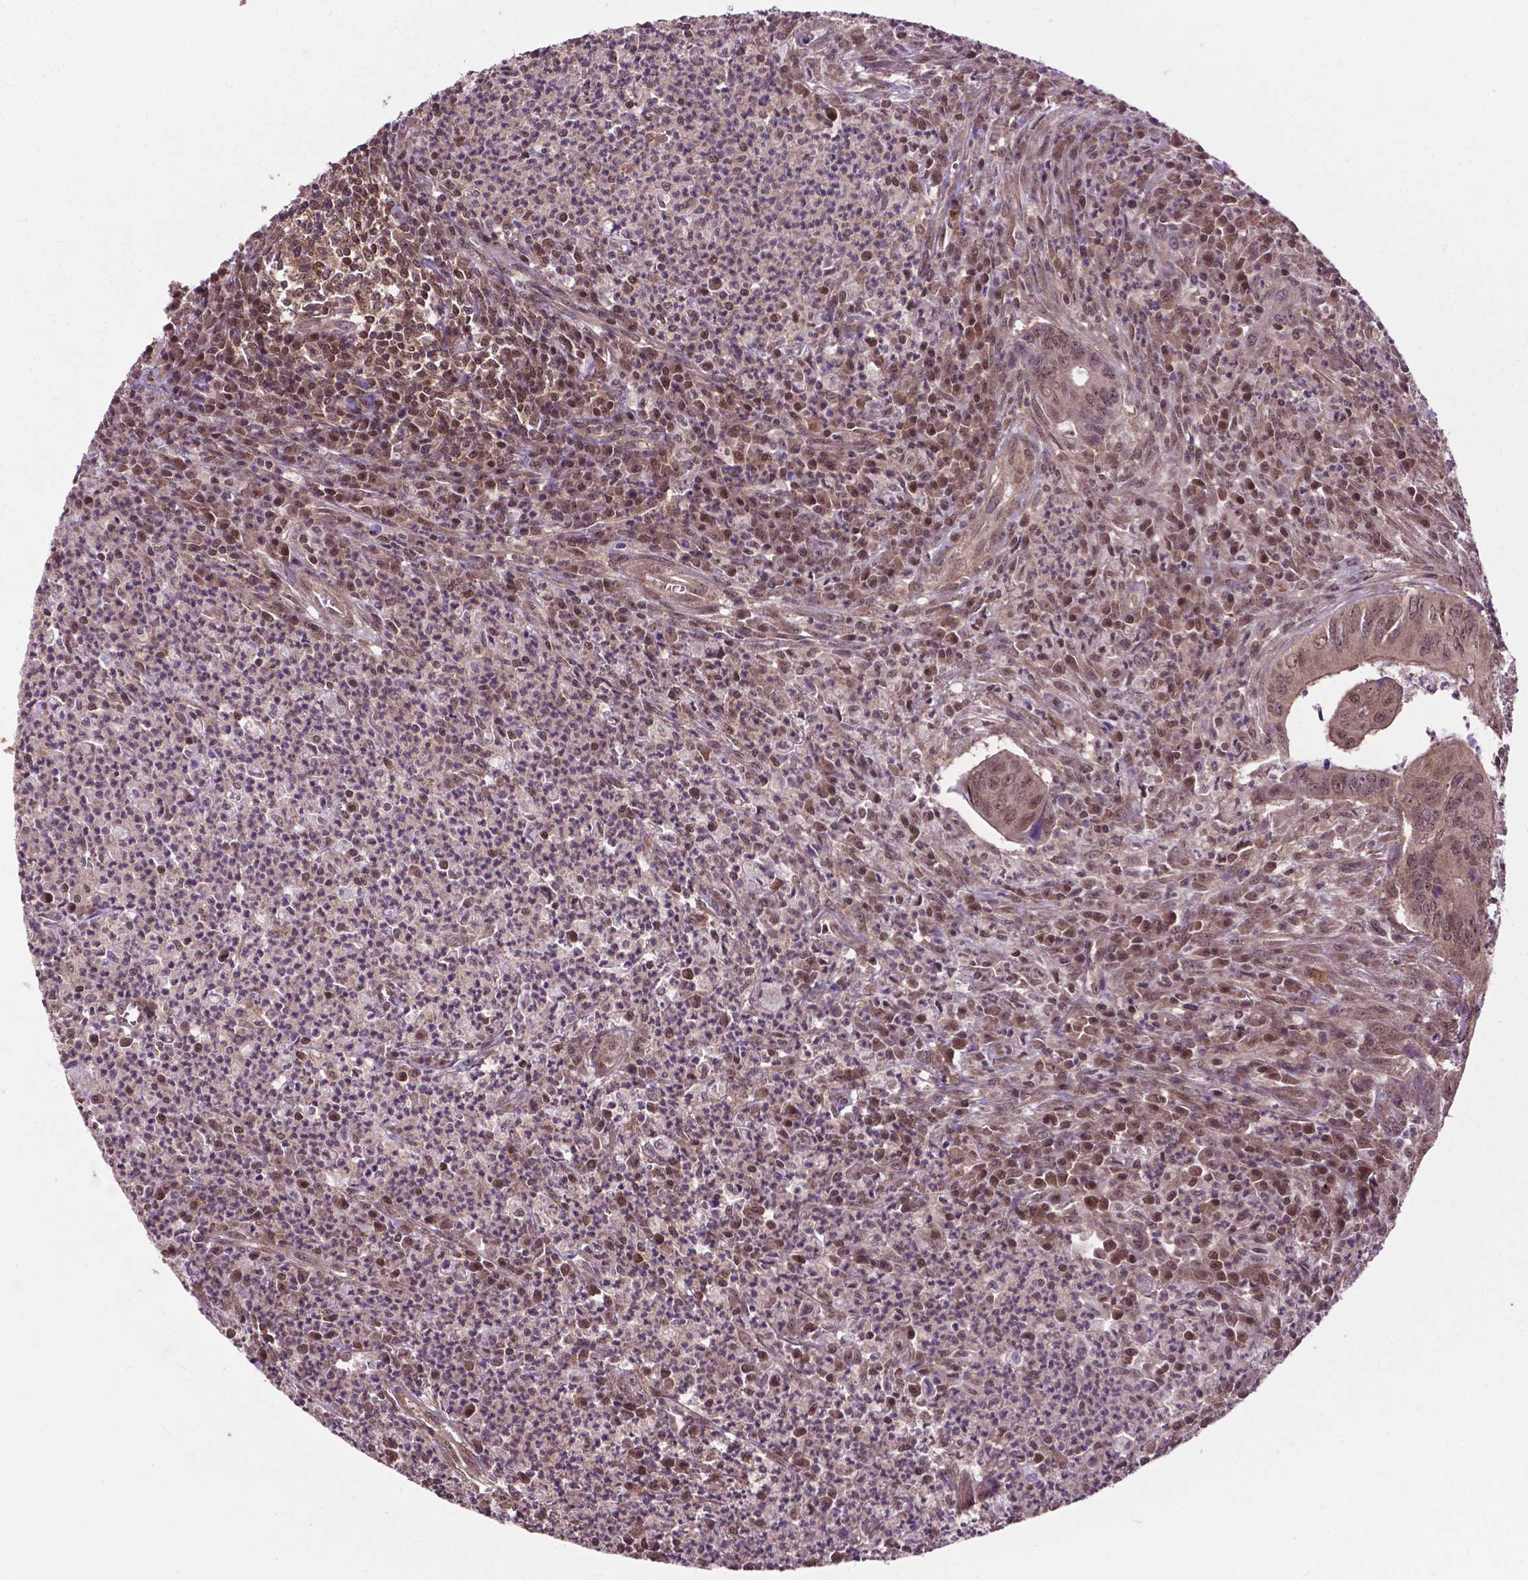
{"staining": {"intensity": "moderate", "quantity": ">75%", "location": "cytoplasmic/membranous,nuclear"}, "tissue": "colorectal cancer", "cell_type": "Tumor cells", "image_type": "cancer", "snomed": [{"axis": "morphology", "description": "Adenocarcinoma, NOS"}, {"axis": "topography", "description": "Colon"}], "caption": "Protein positivity by immunohistochemistry (IHC) demonstrates moderate cytoplasmic/membranous and nuclear expression in about >75% of tumor cells in colorectal cancer (adenocarcinoma).", "gene": "OTUB1", "patient": {"sex": "female", "age": 74}}